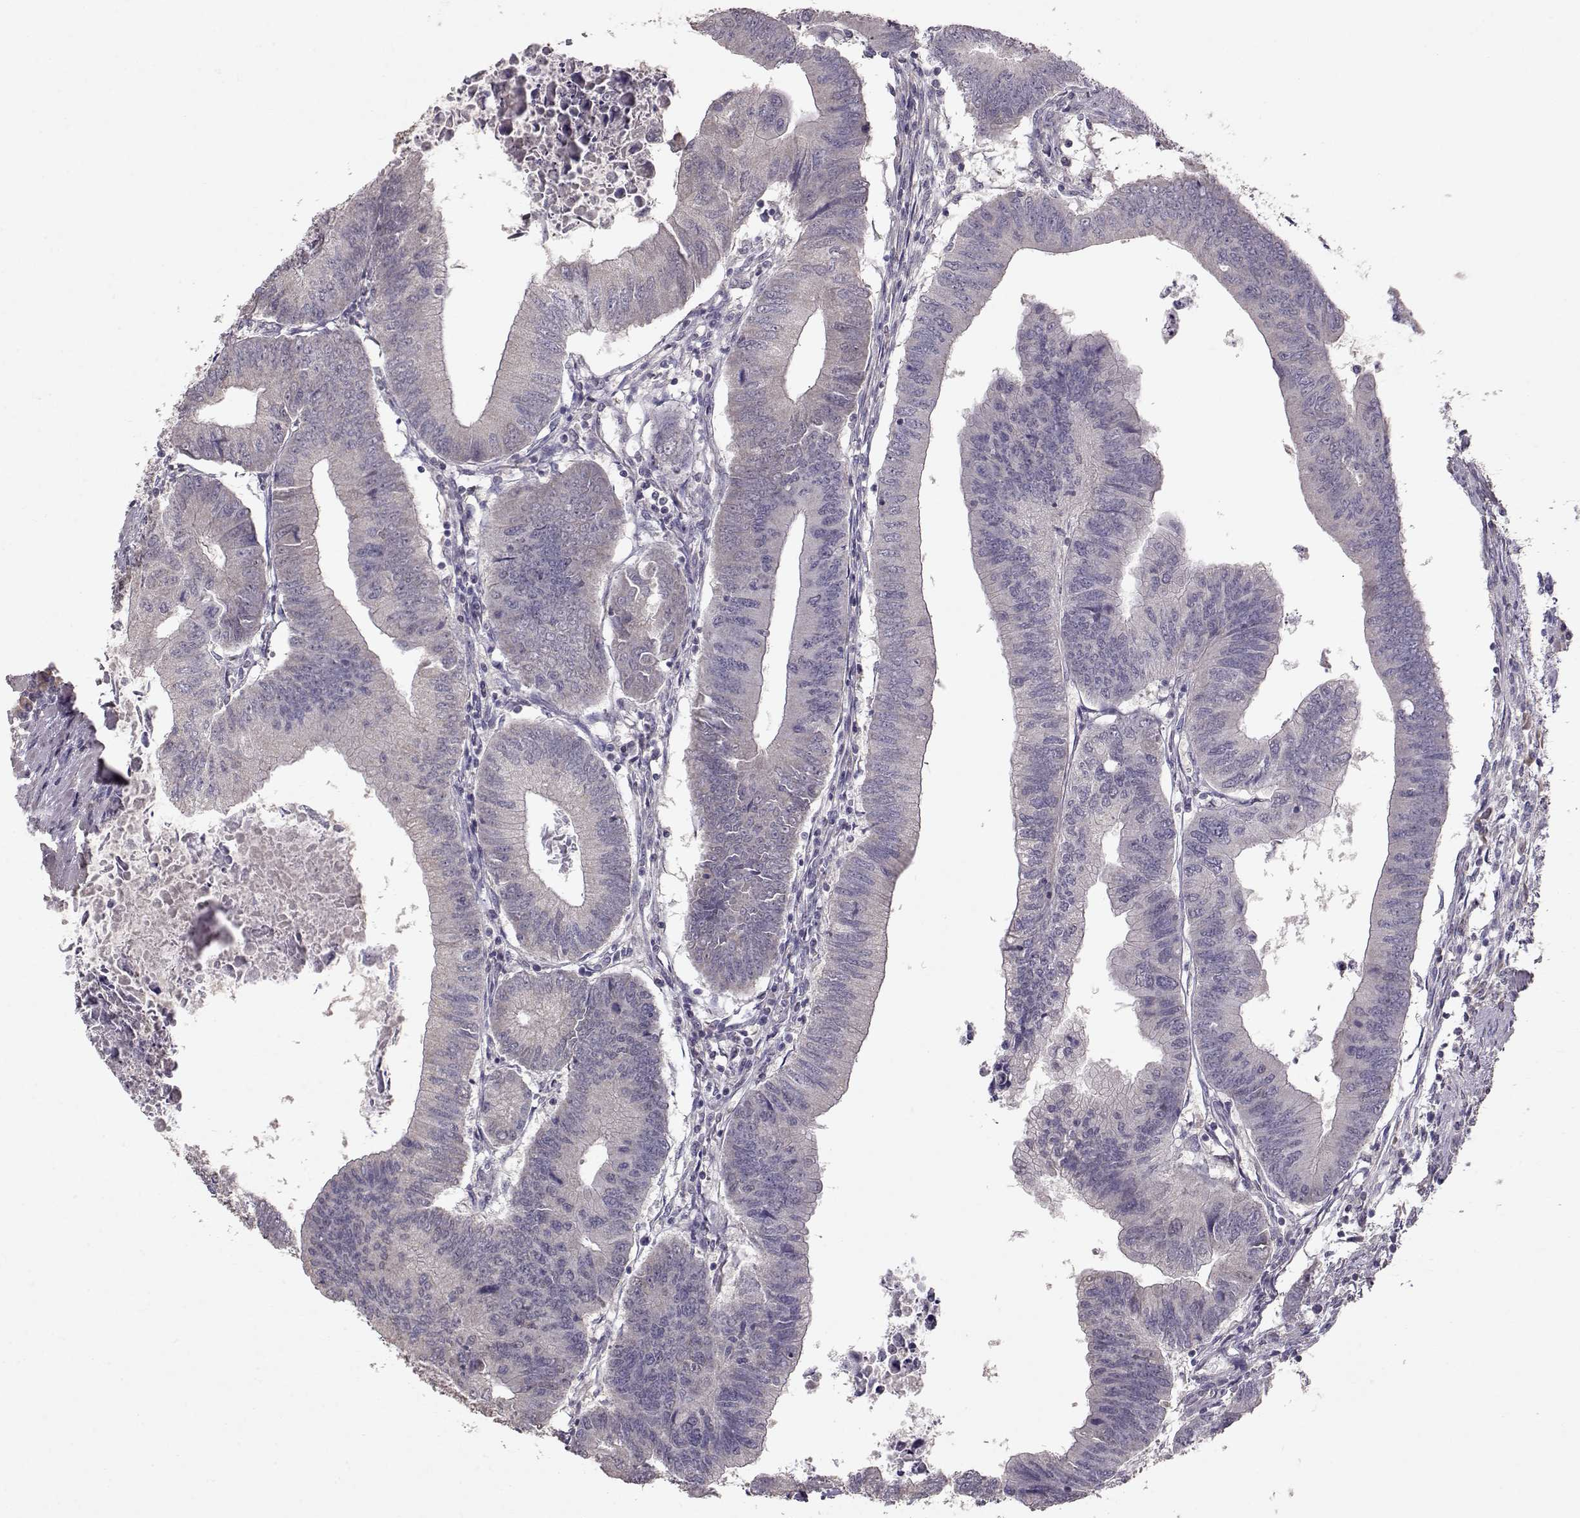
{"staining": {"intensity": "negative", "quantity": "none", "location": "none"}, "tissue": "colorectal cancer", "cell_type": "Tumor cells", "image_type": "cancer", "snomed": [{"axis": "morphology", "description": "Adenocarcinoma, NOS"}, {"axis": "topography", "description": "Colon"}], "caption": "This is an immunohistochemistry (IHC) photomicrograph of human colorectal cancer. There is no staining in tumor cells.", "gene": "PMCH", "patient": {"sex": "male", "age": 53}}